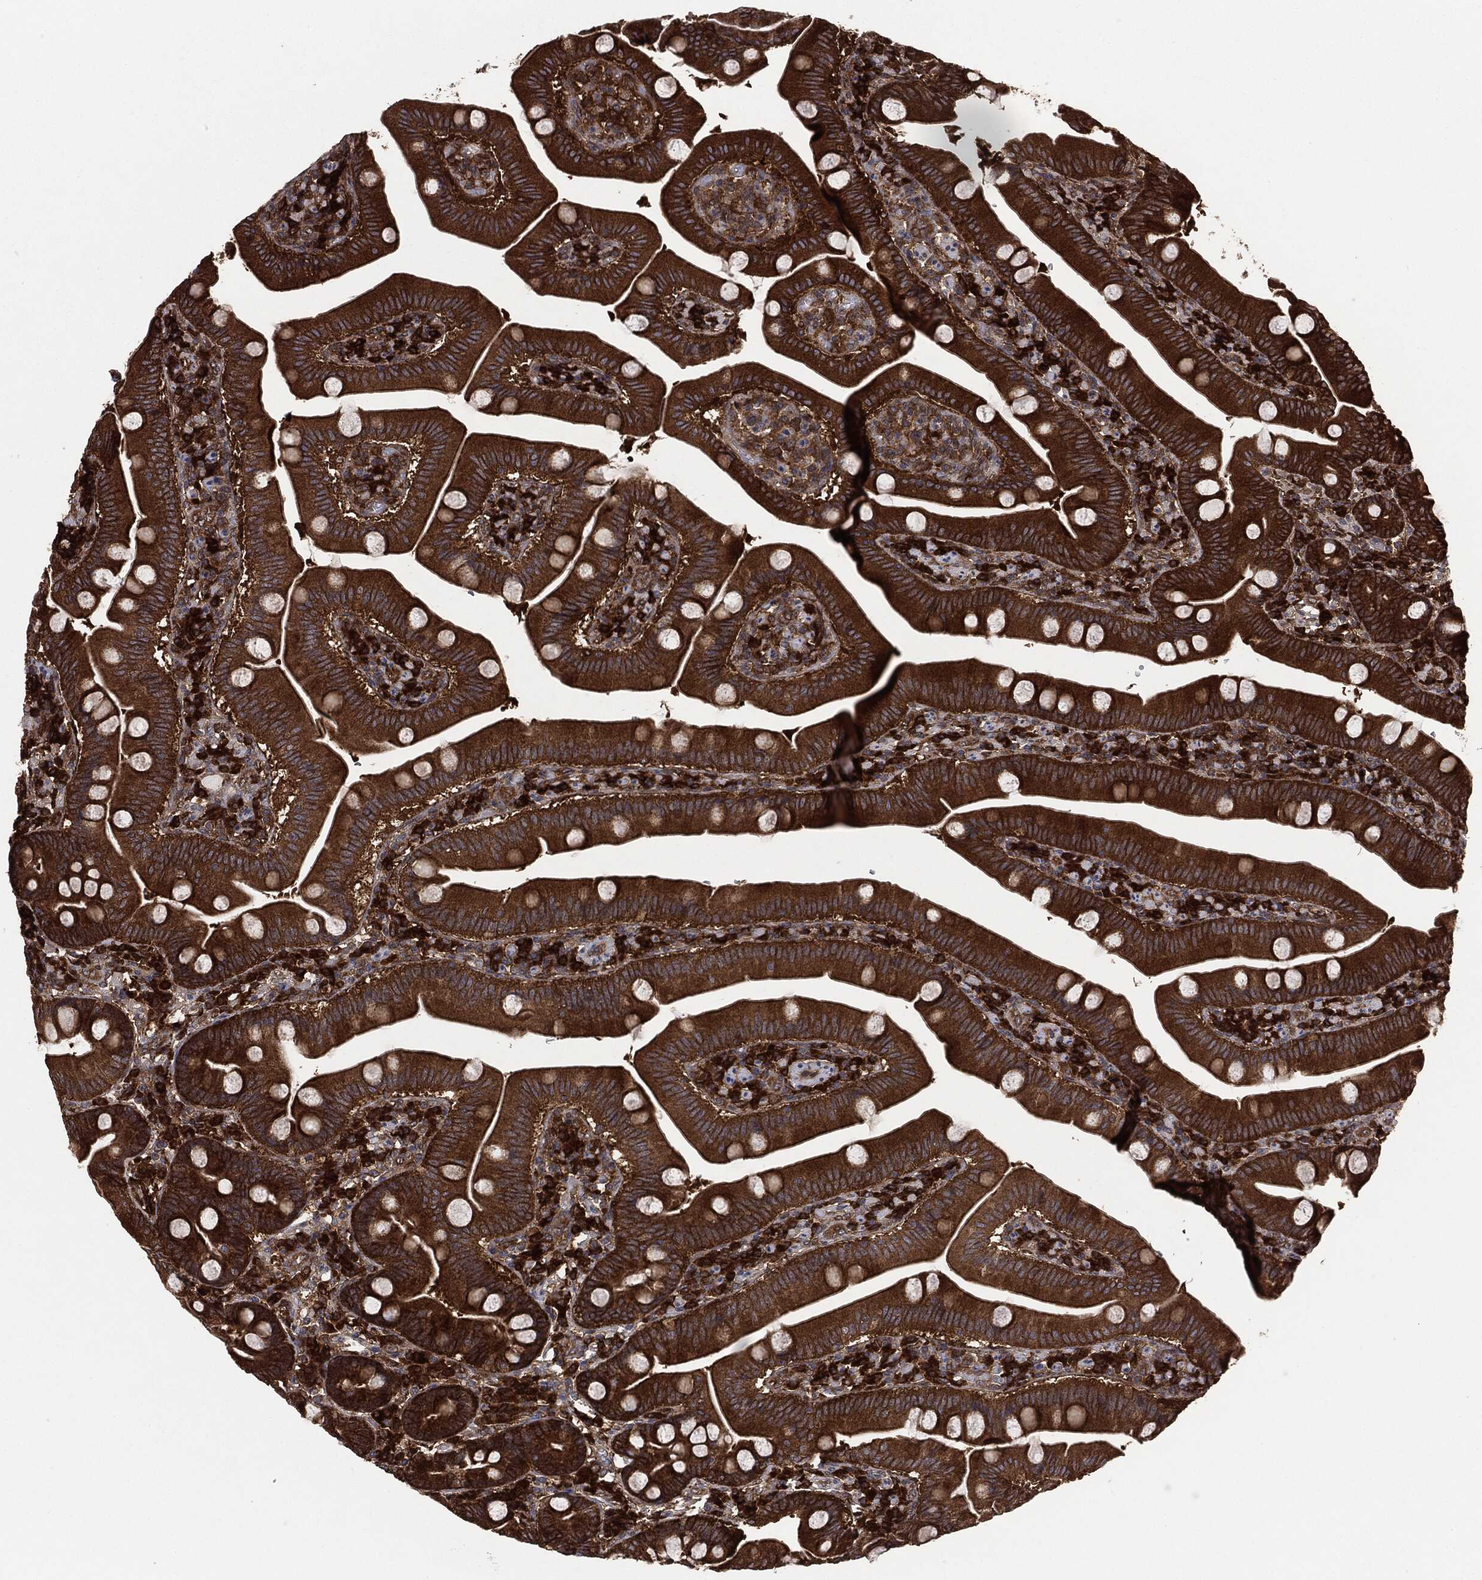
{"staining": {"intensity": "strong", "quantity": ">75%", "location": "cytoplasmic/membranous"}, "tissue": "duodenum", "cell_type": "Glandular cells", "image_type": "normal", "snomed": [{"axis": "morphology", "description": "Normal tissue, NOS"}, {"axis": "topography", "description": "Duodenum"}], "caption": "DAB (3,3'-diaminobenzidine) immunohistochemical staining of benign human duodenum demonstrates strong cytoplasmic/membranous protein staining in approximately >75% of glandular cells.", "gene": "NME1", "patient": {"sex": "male", "age": 59}}